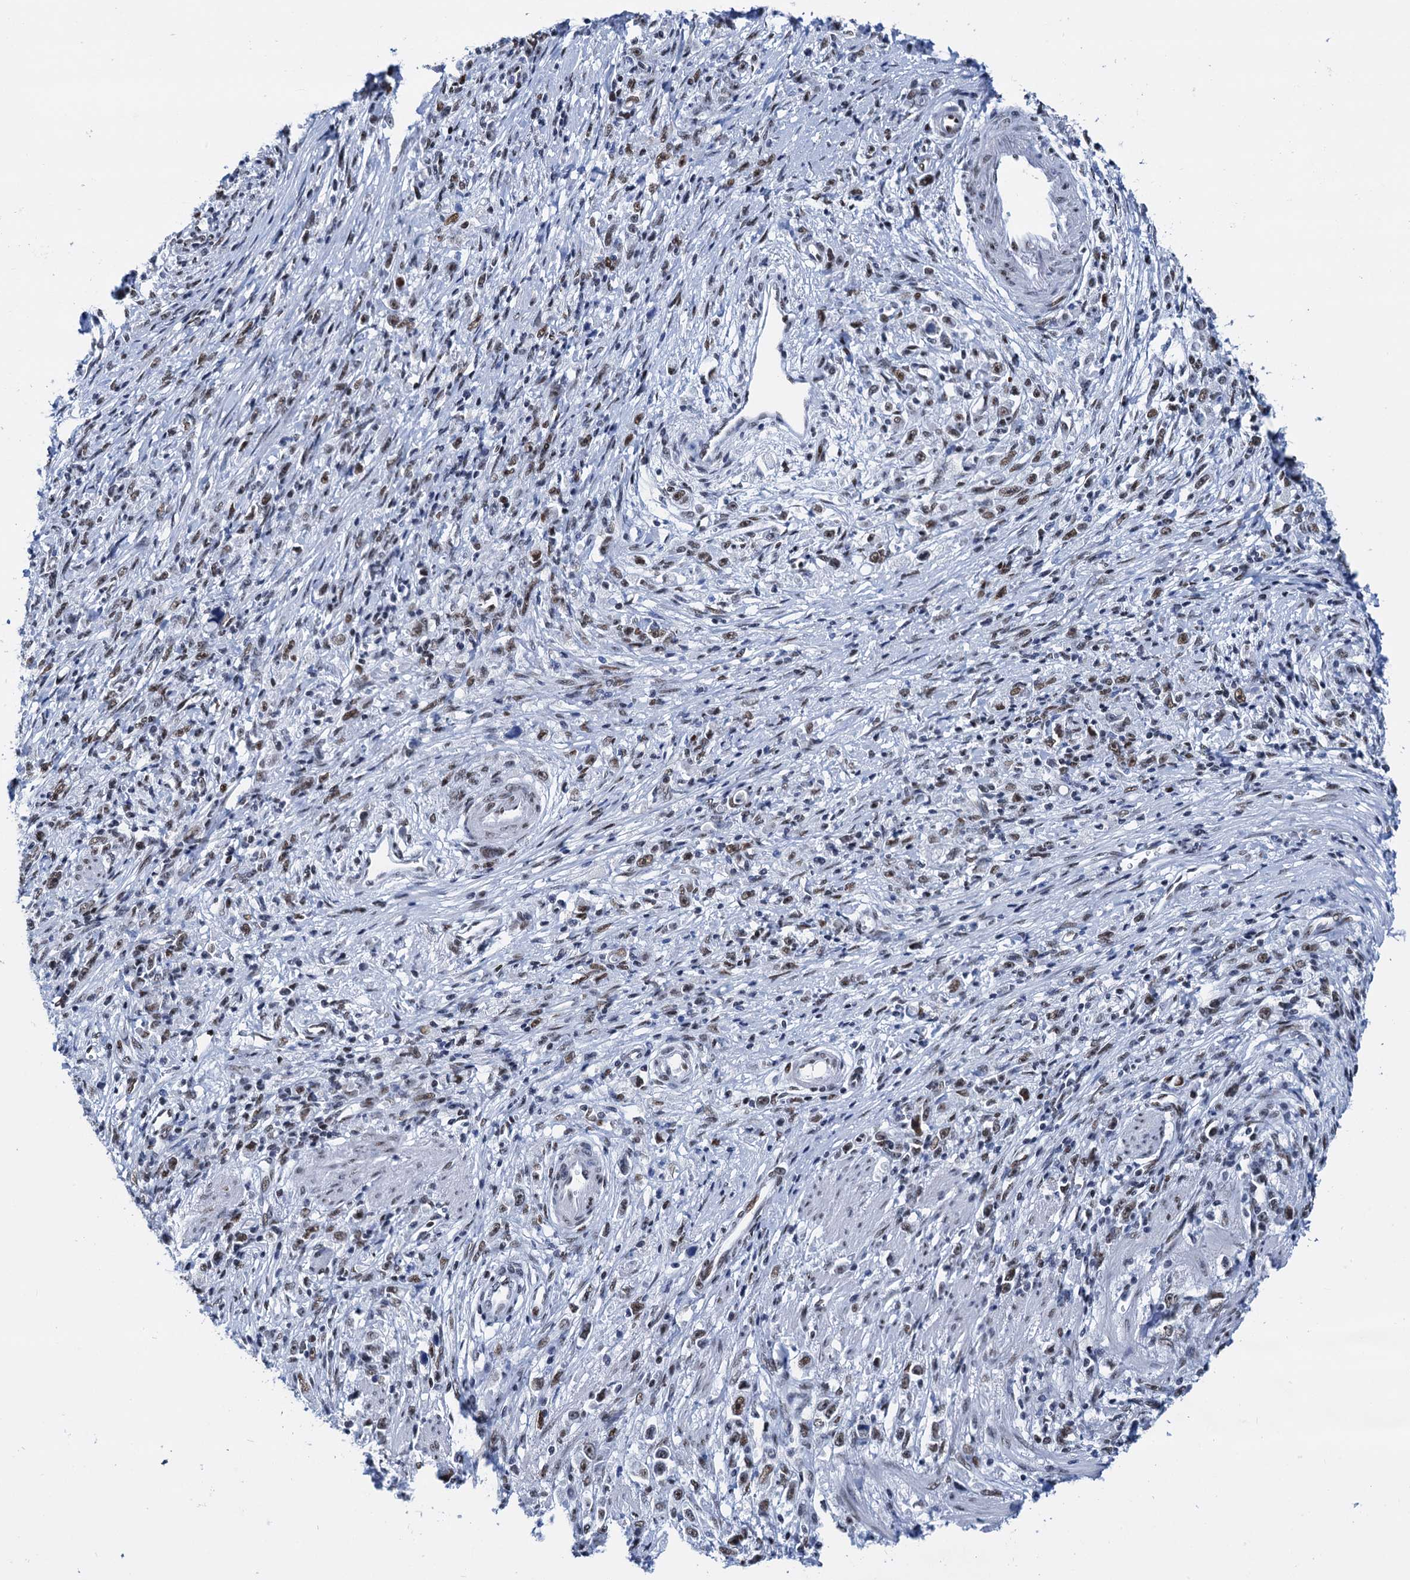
{"staining": {"intensity": "moderate", "quantity": "<25%", "location": "nuclear"}, "tissue": "stomach cancer", "cell_type": "Tumor cells", "image_type": "cancer", "snomed": [{"axis": "morphology", "description": "Adenocarcinoma, NOS"}, {"axis": "topography", "description": "Stomach"}], "caption": "IHC micrograph of human adenocarcinoma (stomach) stained for a protein (brown), which displays low levels of moderate nuclear expression in about <25% of tumor cells.", "gene": "SLTM", "patient": {"sex": "female", "age": 59}}